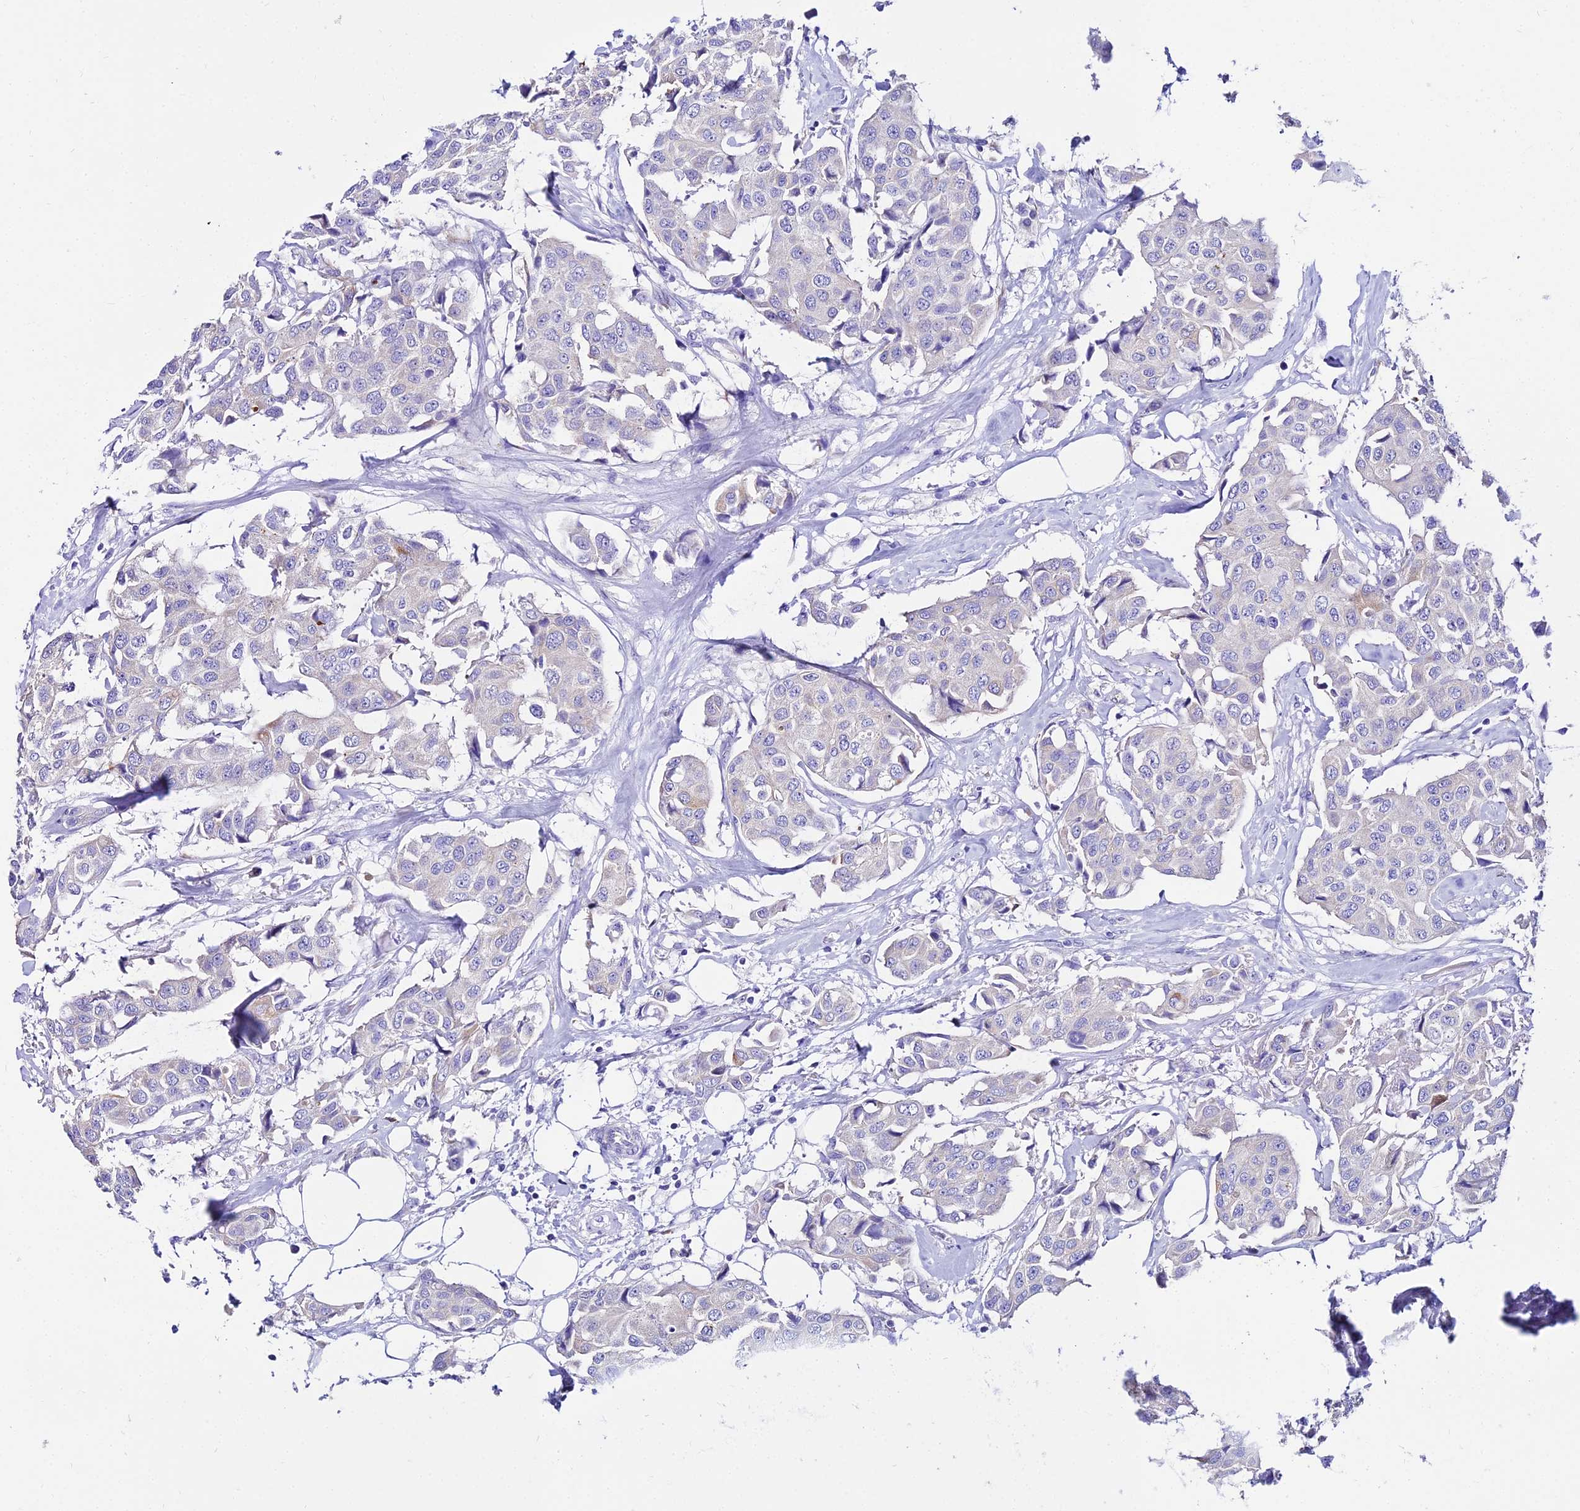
{"staining": {"intensity": "negative", "quantity": "none", "location": "none"}, "tissue": "breast cancer", "cell_type": "Tumor cells", "image_type": "cancer", "snomed": [{"axis": "morphology", "description": "Duct carcinoma"}, {"axis": "topography", "description": "Breast"}], "caption": "Tumor cells show no significant protein positivity in breast cancer (infiltrating ductal carcinoma).", "gene": "TUBA3D", "patient": {"sex": "female", "age": 80}}